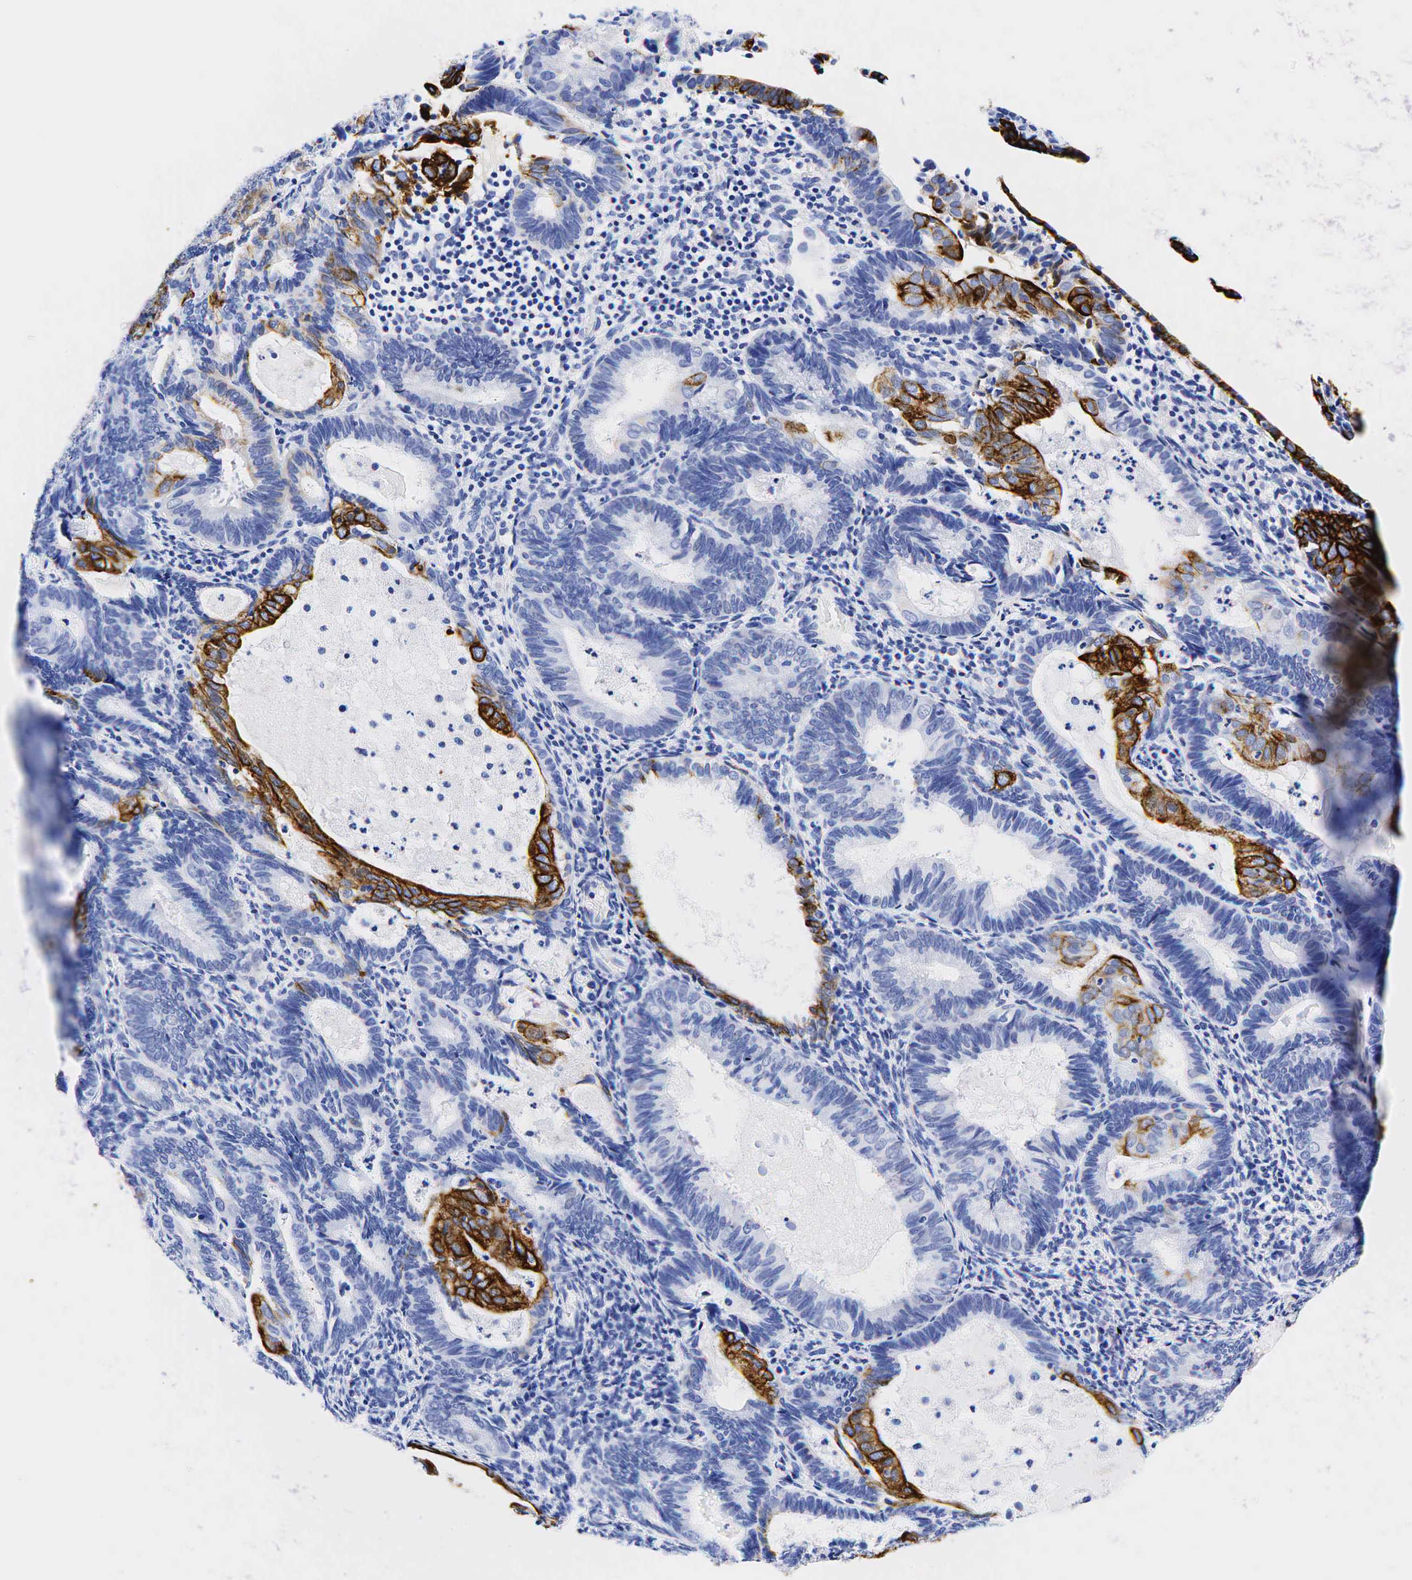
{"staining": {"intensity": "strong", "quantity": "<25%", "location": "cytoplasmic/membranous"}, "tissue": "endometrial cancer", "cell_type": "Tumor cells", "image_type": "cancer", "snomed": [{"axis": "morphology", "description": "Adenocarcinoma, NOS"}, {"axis": "topography", "description": "Endometrium"}], "caption": "Approximately <25% of tumor cells in adenocarcinoma (endometrial) demonstrate strong cytoplasmic/membranous protein positivity as visualized by brown immunohistochemical staining.", "gene": "KRT19", "patient": {"sex": "female", "age": 63}}